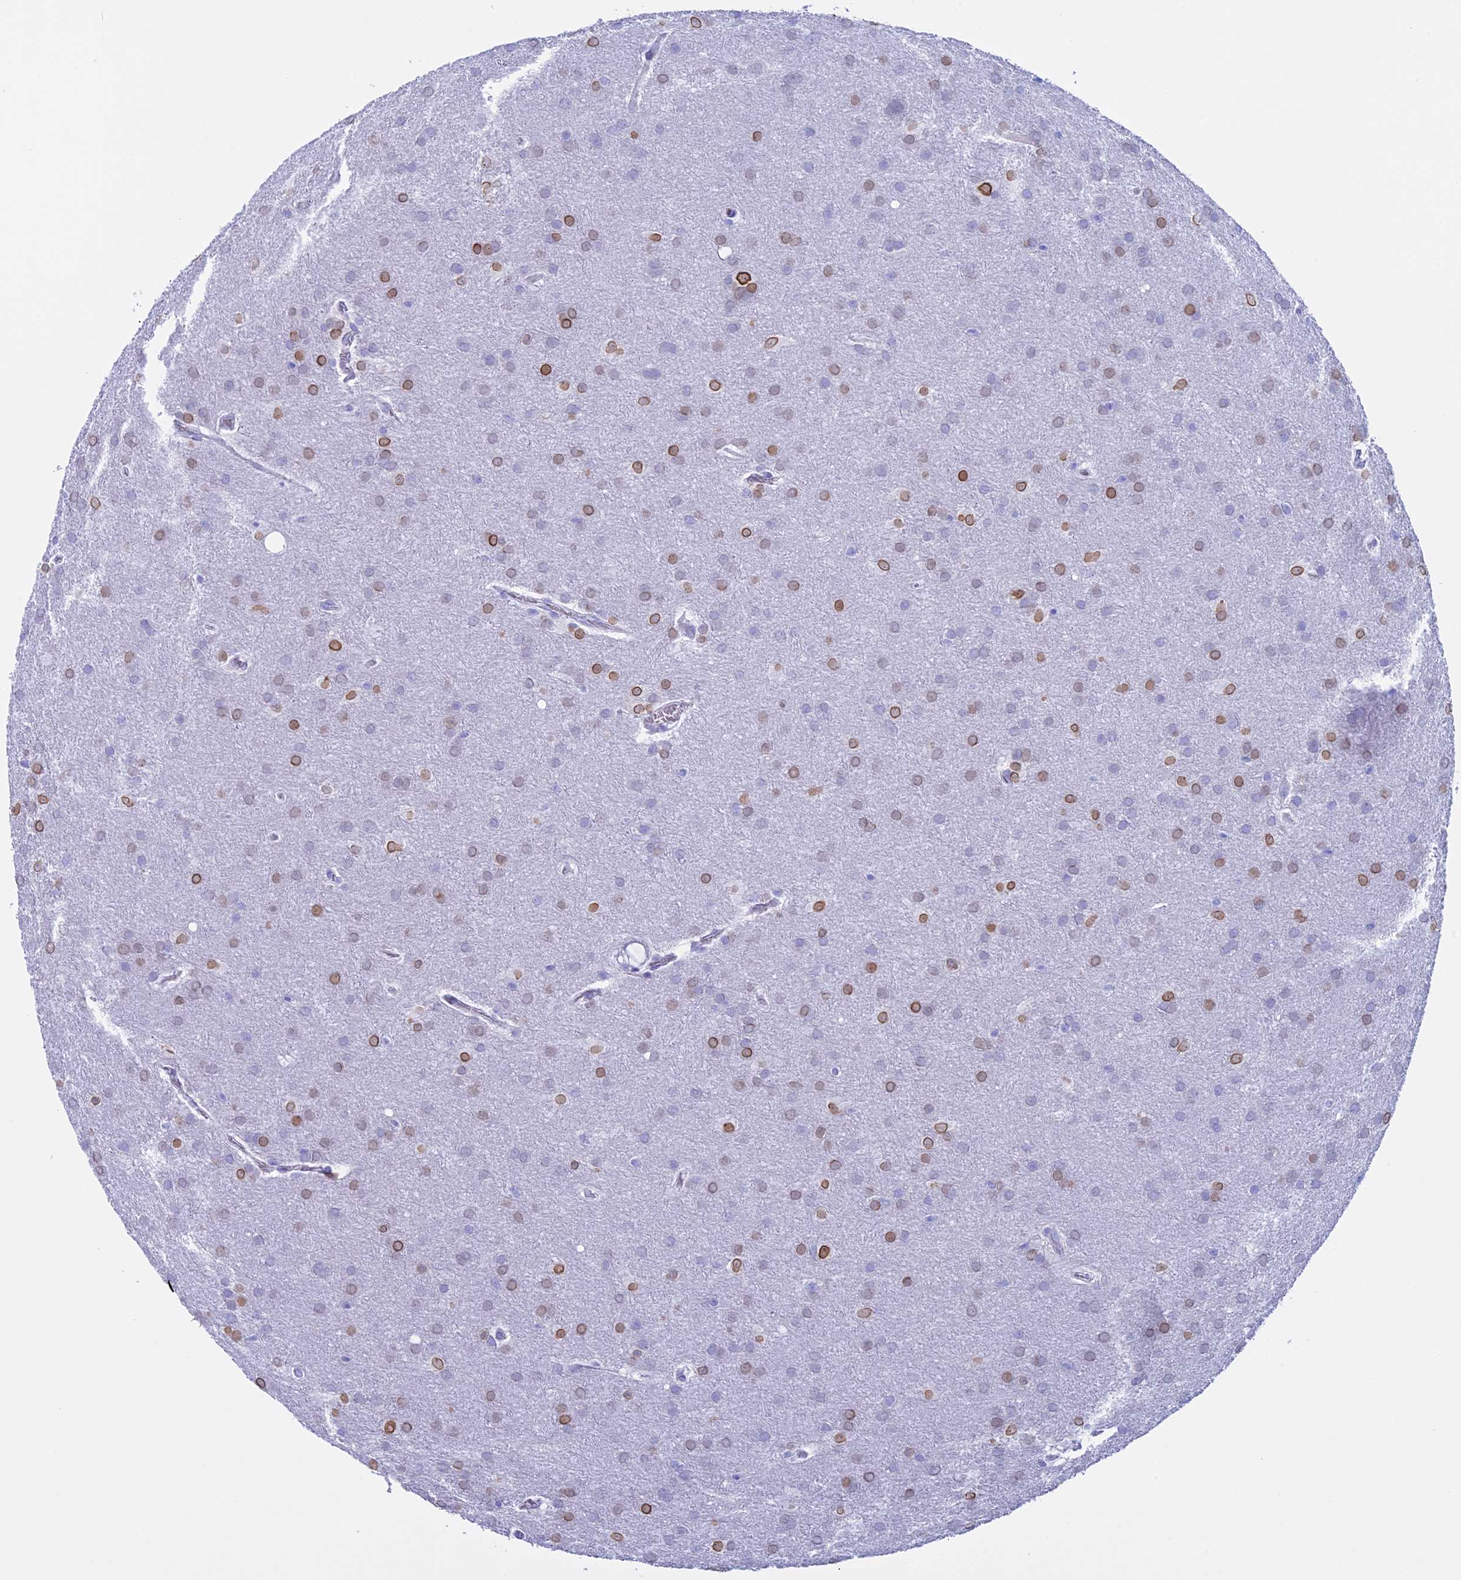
{"staining": {"intensity": "moderate", "quantity": "25%-75%", "location": "cytoplasmic/membranous,nuclear"}, "tissue": "glioma", "cell_type": "Tumor cells", "image_type": "cancer", "snomed": [{"axis": "morphology", "description": "Glioma, malignant, Low grade"}, {"axis": "topography", "description": "Brain"}], "caption": "An image of glioma stained for a protein exhibits moderate cytoplasmic/membranous and nuclear brown staining in tumor cells. The staining is performed using DAB (3,3'-diaminobenzidine) brown chromogen to label protein expression. The nuclei are counter-stained blue using hematoxylin.", "gene": "FAM169A", "patient": {"sex": "female", "age": 32}}